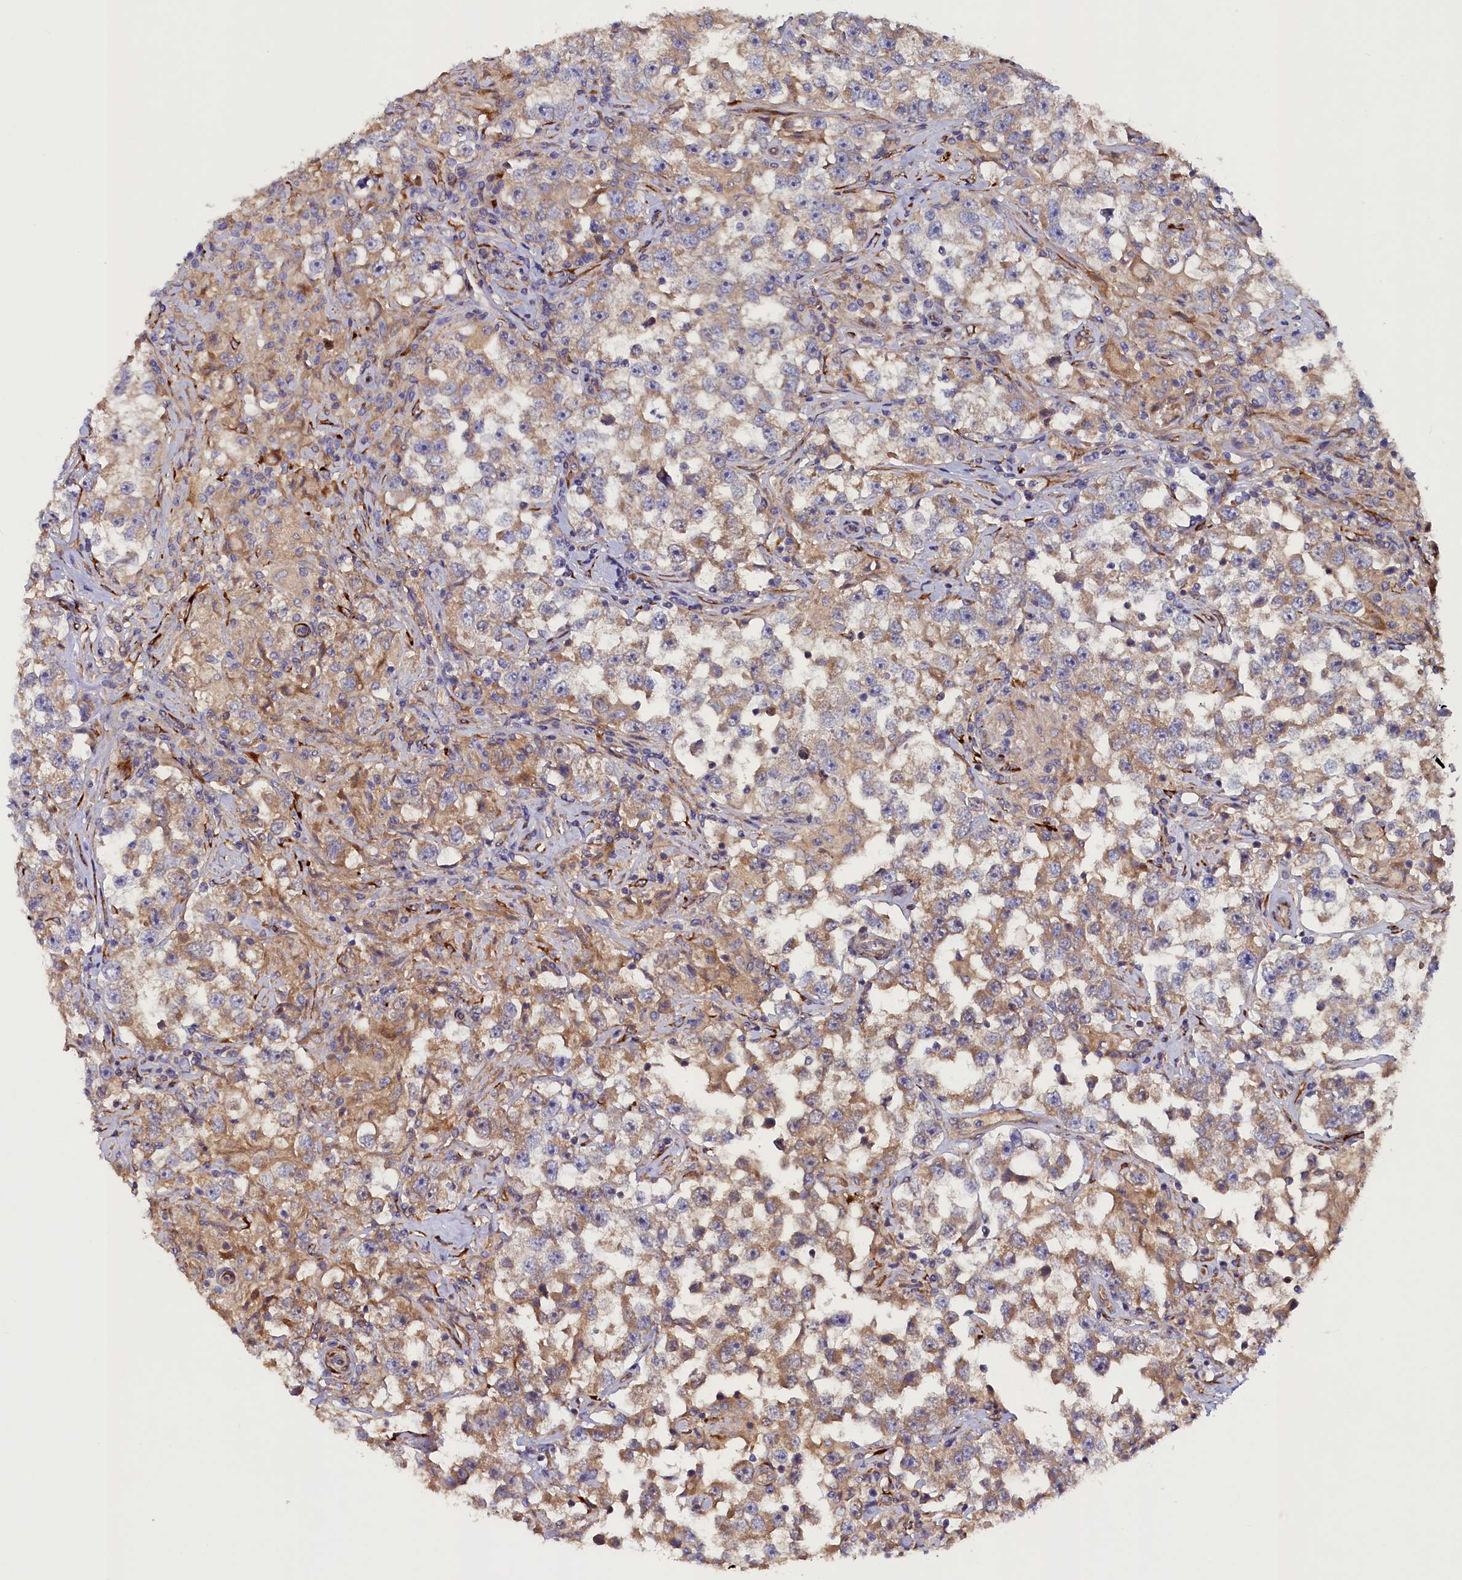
{"staining": {"intensity": "moderate", "quantity": "25%-75%", "location": "cytoplasmic/membranous"}, "tissue": "testis cancer", "cell_type": "Tumor cells", "image_type": "cancer", "snomed": [{"axis": "morphology", "description": "Seminoma, NOS"}, {"axis": "topography", "description": "Testis"}], "caption": "Immunohistochemical staining of human testis cancer reveals medium levels of moderate cytoplasmic/membranous expression in approximately 25%-75% of tumor cells. Nuclei are stained in blue.", "gene": "ARRDC4", "patient": {"sex": "male", "age": 46}}